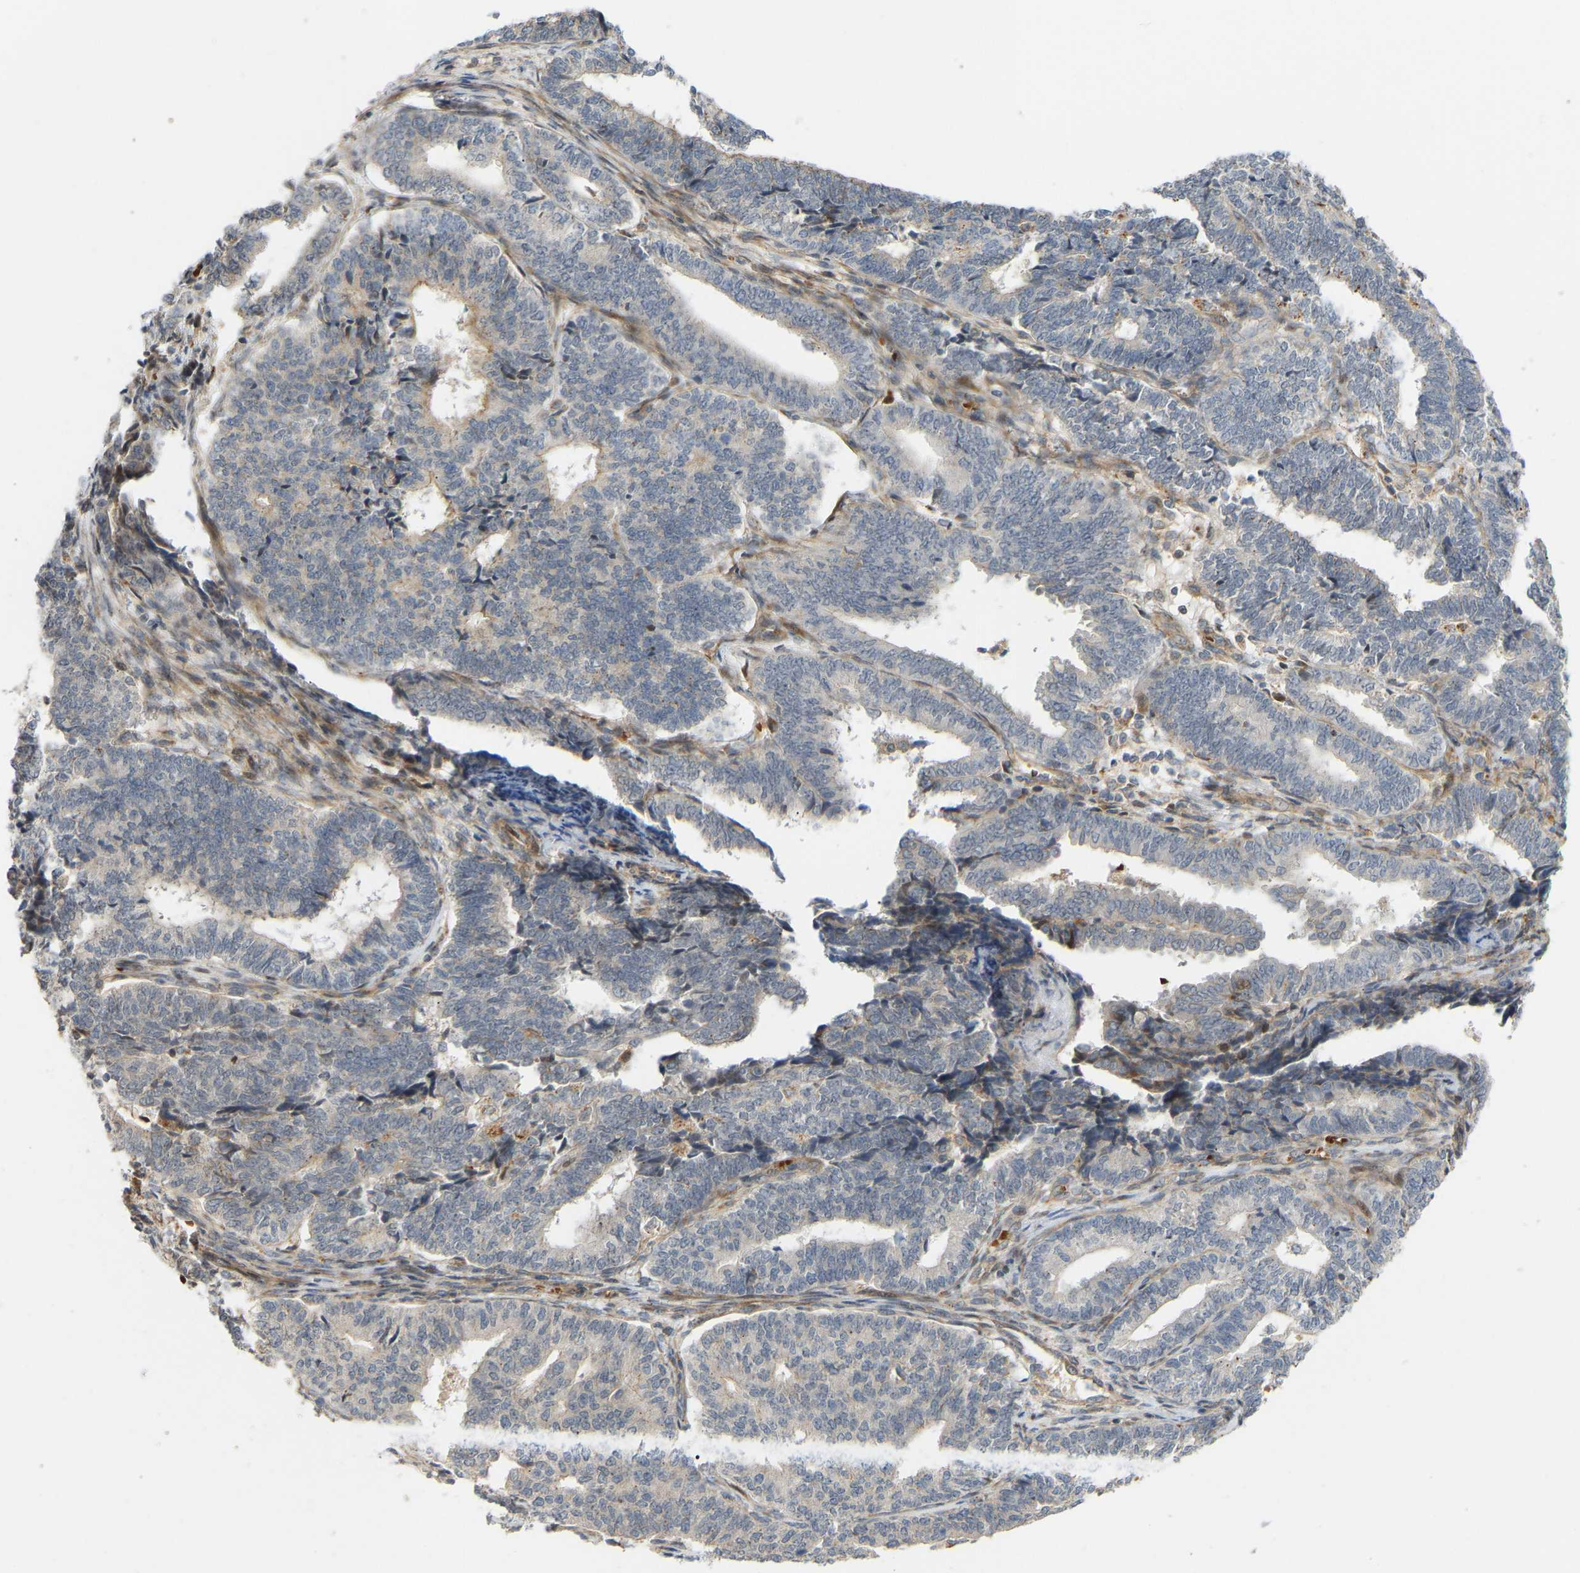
{"staining": {"intensity": "weak", "quantity": "<25%", "location": "cytoplasmic/membranous"}, "tissue": "endometrial cancer", "cell_type": "Tumor cells", "image_type": "cancer", "snomed": [{"axis": "morphology", "description": "Adenocarcinoma, NOS"}, {"axis": "topography", "description": "Endometrium"}], "caption": "This is a histopathology image of immunohistochemistry (IHC) staining of endometrial cancer, which shows no expression in tumor cells.", "gene": "POGLUT2", "patient": {"sex": "female", "age": 70}}